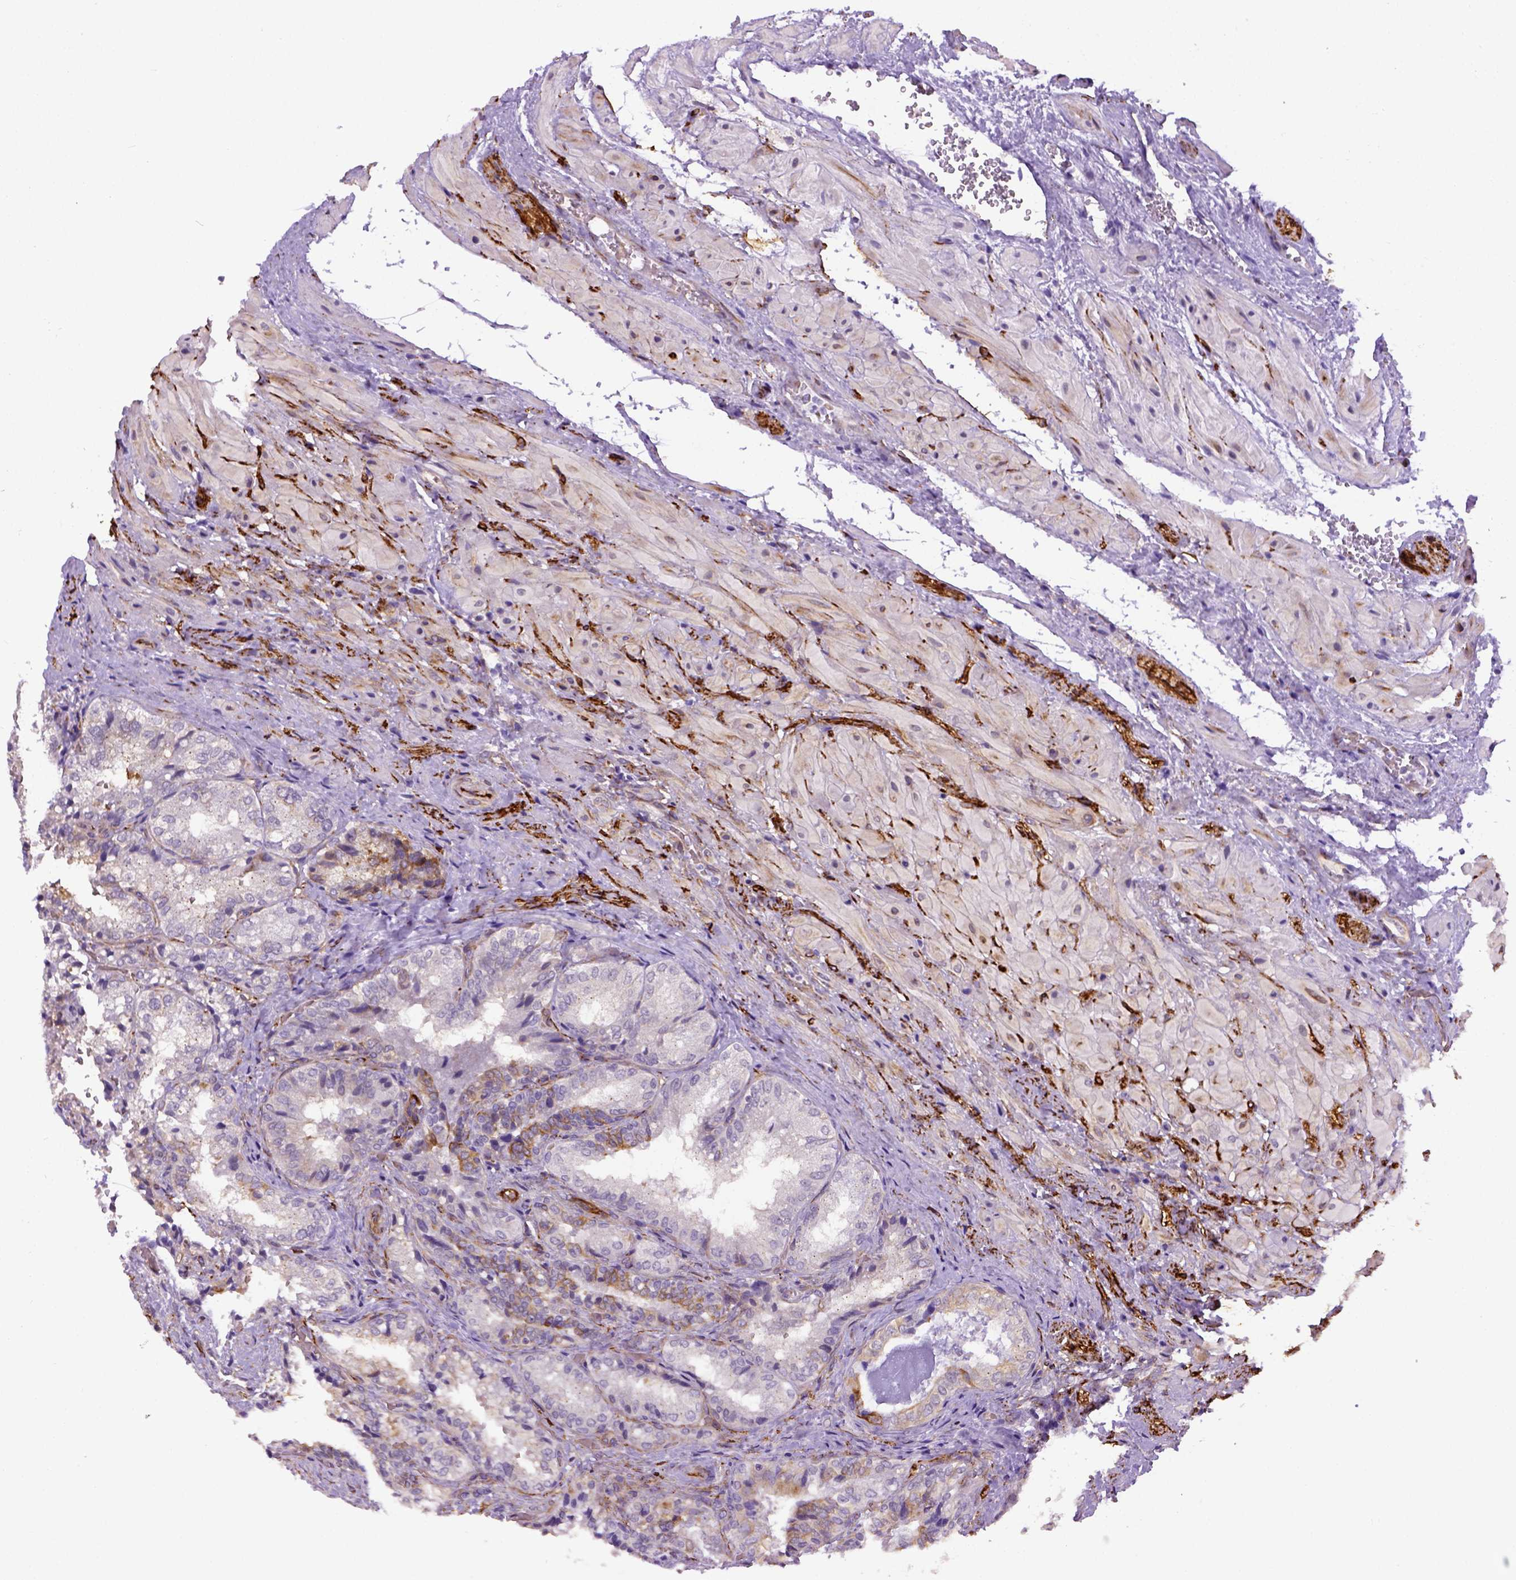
{"staining": {"intensity": "moderate", "quantity": "<25%", "location": "cytoplasmic/membranous"}, "tissue": "seminal vesicle", "cell_type": "Glandular cells", "image_type": "normal", "snomed": [{"axis": "morphology", "description": "Normal tissue, NOS"}, {"axis": "topography", "description": "Seminal veicle"}], "caption": "Immunohistochemistry histopathology image of benign seminal vesicle: seminal vesicle stained using immunohistochemistry demonstrates low levels of moderate protein expression localized specifically in the cytoplasmic/membranous of glandular cells, appearing as a cytoplasmic/membranous brown color.", "gene": "KAZN", "patient": {"sex": "male", "age": 57}}